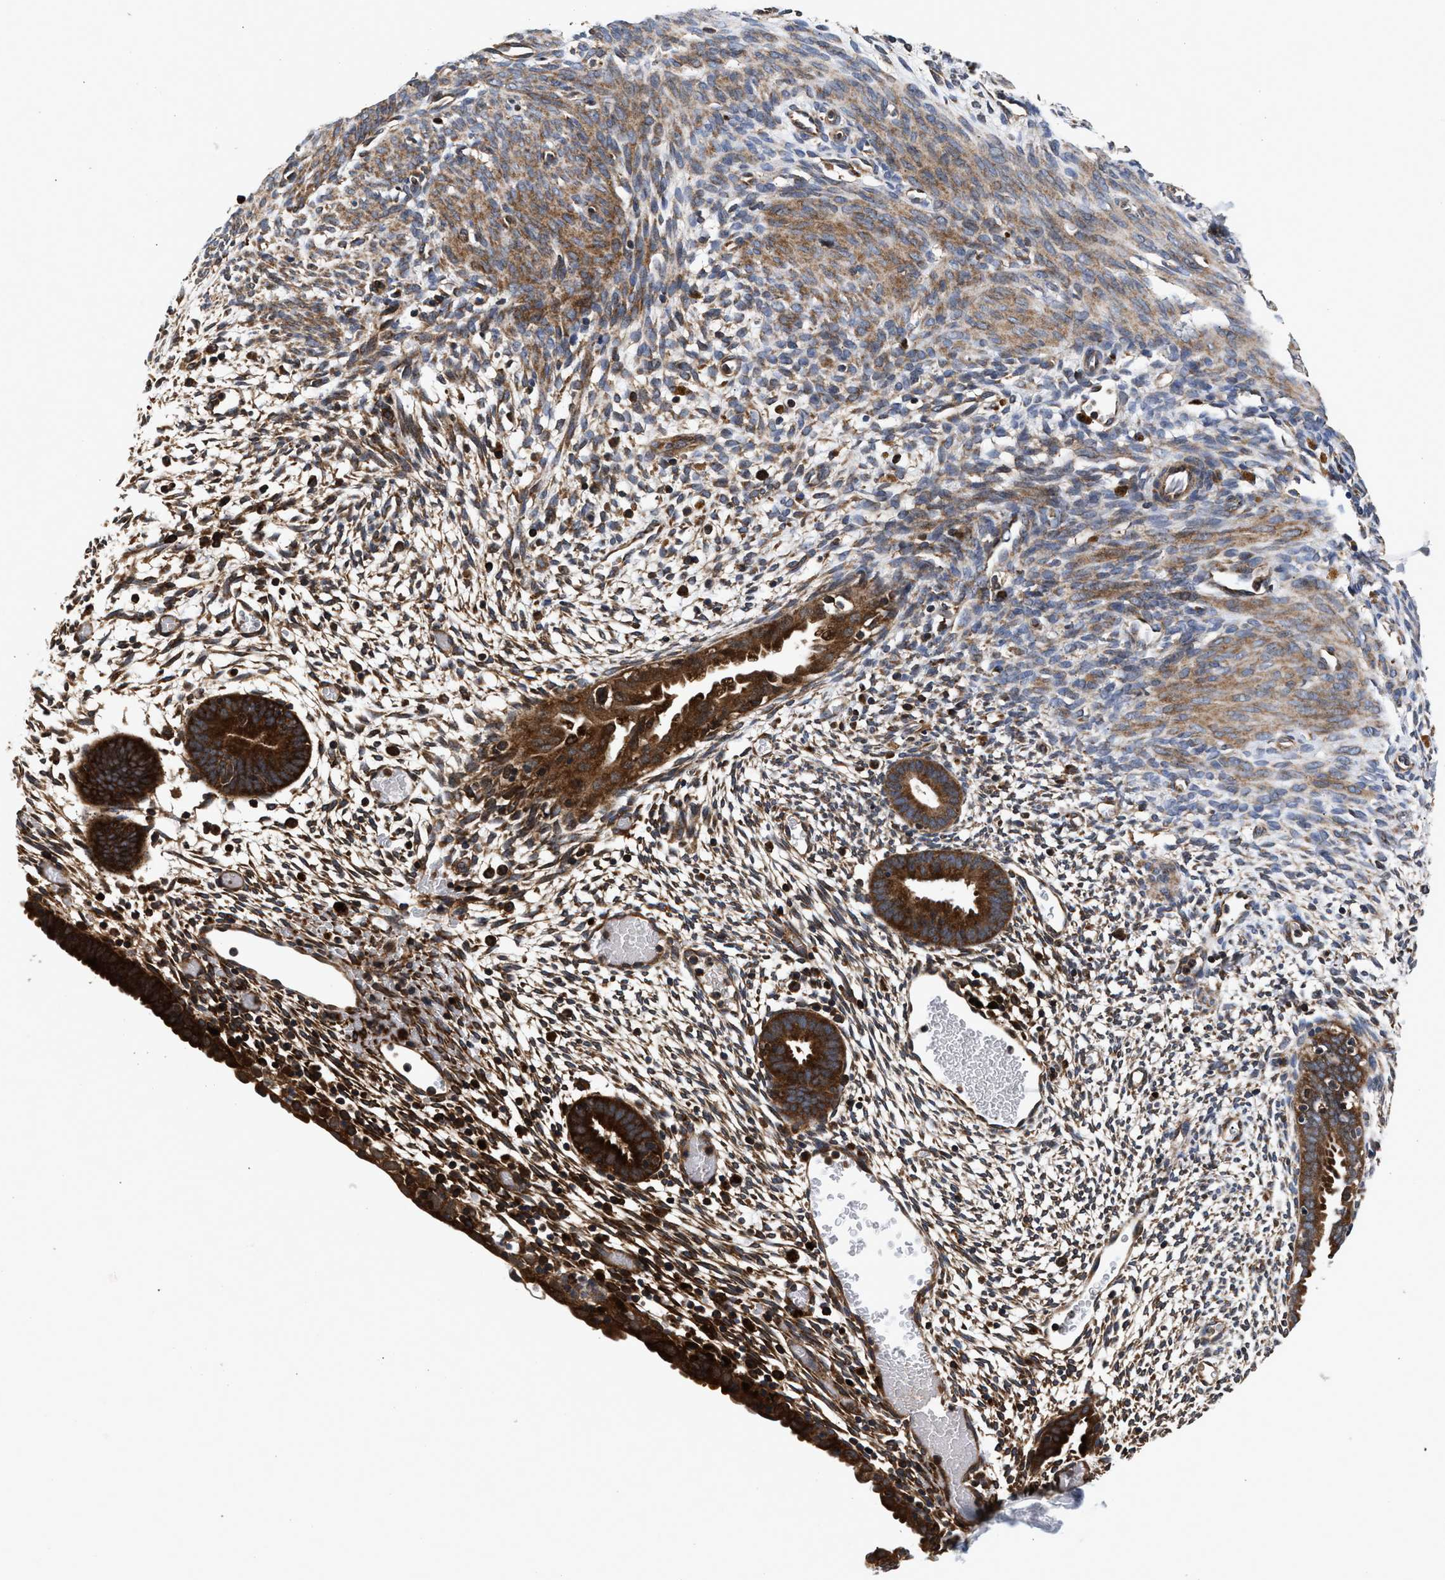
{"staining": {"intensity": "moderate", "quantity": ">75%", "location": "cytoplasmic/membranous"}, "tissue": "endometrium", "cell_type": "Cells in endometrial stroma", "image_type": "normal", "snomed": [{"axis": "morphology", "description": "Normal tissue, NOS"}, {"axis": "morphology", "description": "Atrophy, NOS"}, {"axis": "topography", "description": "Uterus"}, {"axis": "topography", "description": "Endometrium"}], "caption": "Protein staining of benign endometrium demonstrates moderate cytoplasmic/membranous expression in about >75% of cells in endometrial stroma.", "gene": "NFKB2", "patient": {"sex": "female", "age": 68}}